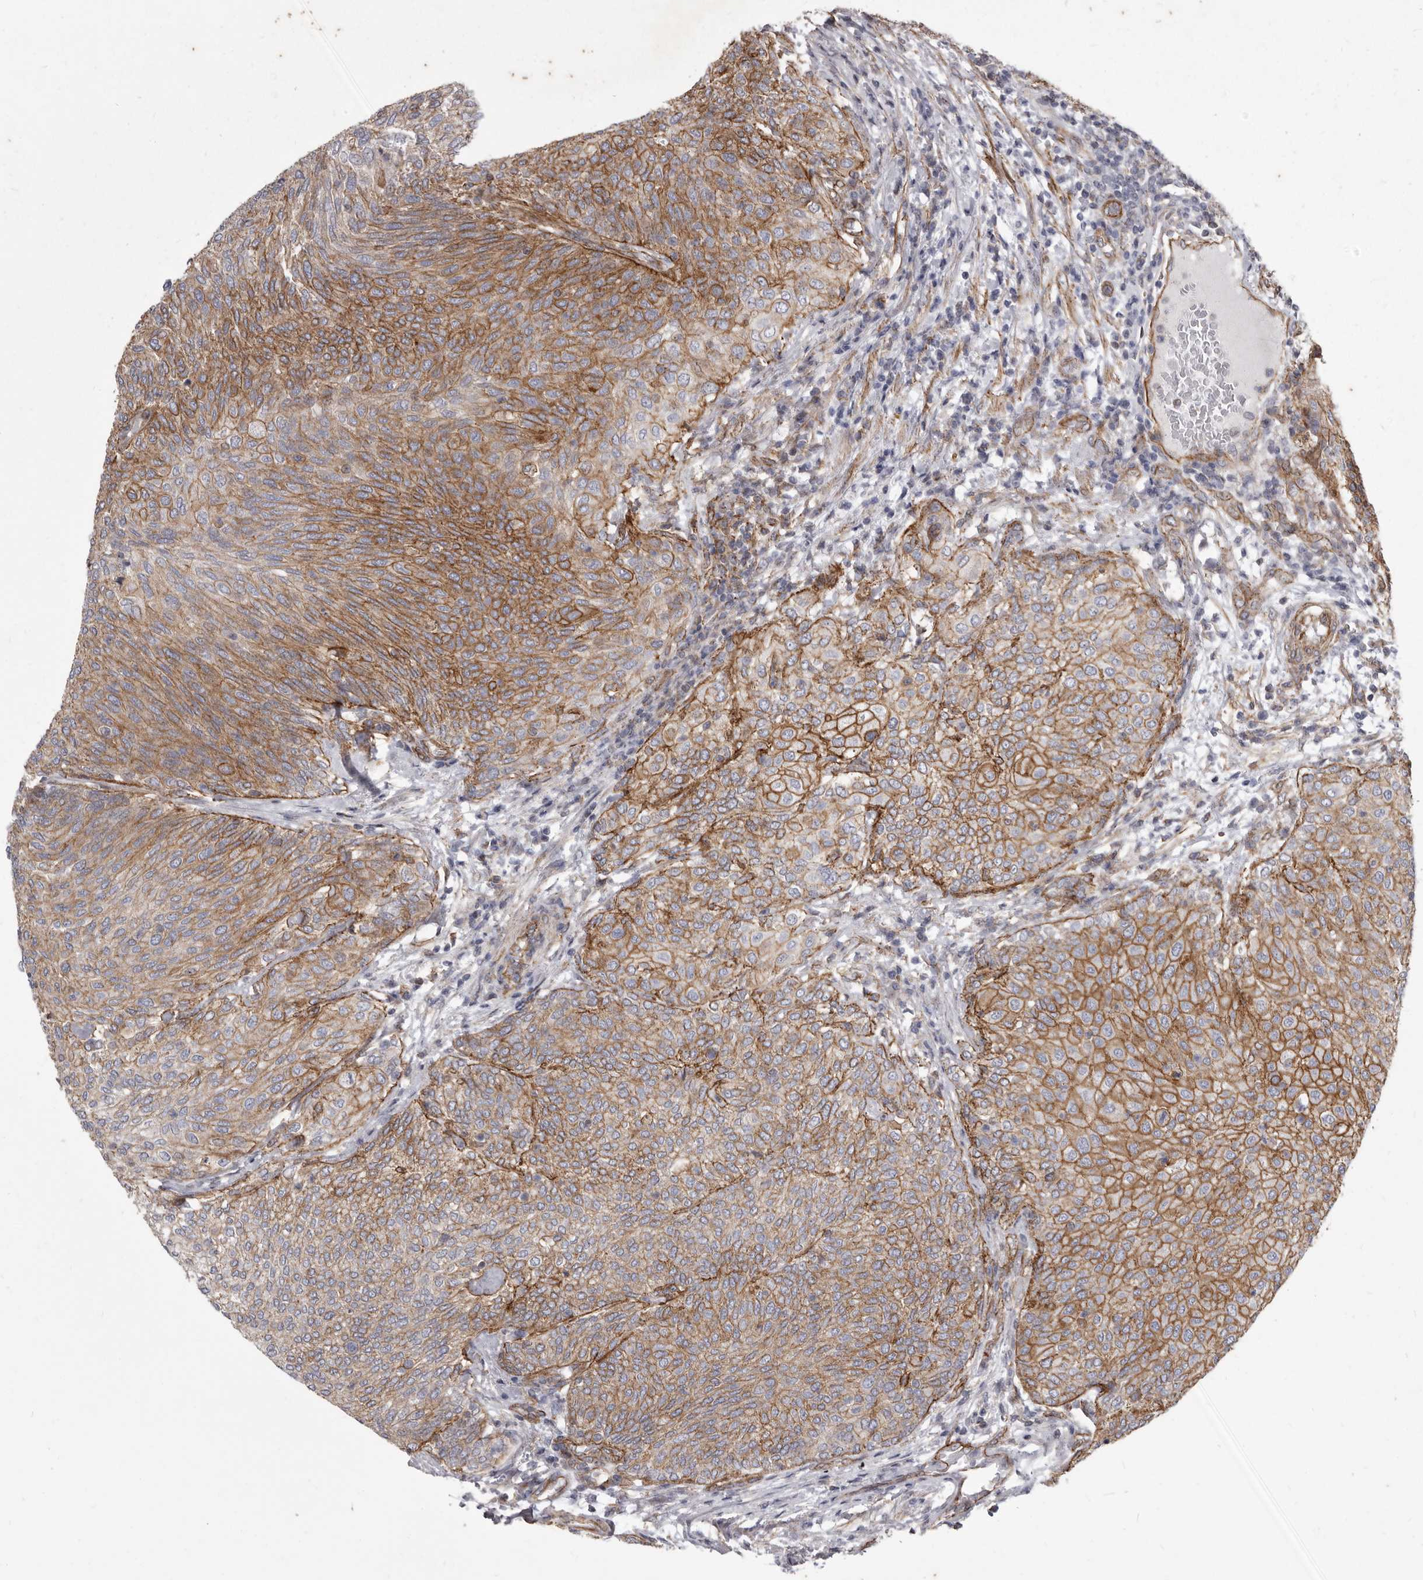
{"staining": {"intensity": "moderate", "quantity": ">75%", "location": "cytoplasmic/membranous"}, "tissue": "urothelial cancer", "cell_type": "Tumor cells", "image_type": "cancer", "snomed": [{"axis": "morphology", "description": "Urothelial carcinoma, Low grade"}, {"axis": "topography", "description": "Urinary bladder"}], "caption": "Immunohistochemistry (IHC) histopathology image of neoplastic tissue: human urothelial cancer stained using immunohistochemistry demonstrates medium levels of moderate protein expression localized specifically in the cytoplasmic/membranous of tumor cells, appearing as a cytoplasmic/membranous brown color.", "gene": "P2RX6", "patient": {"sex": "female", "age": 79}}